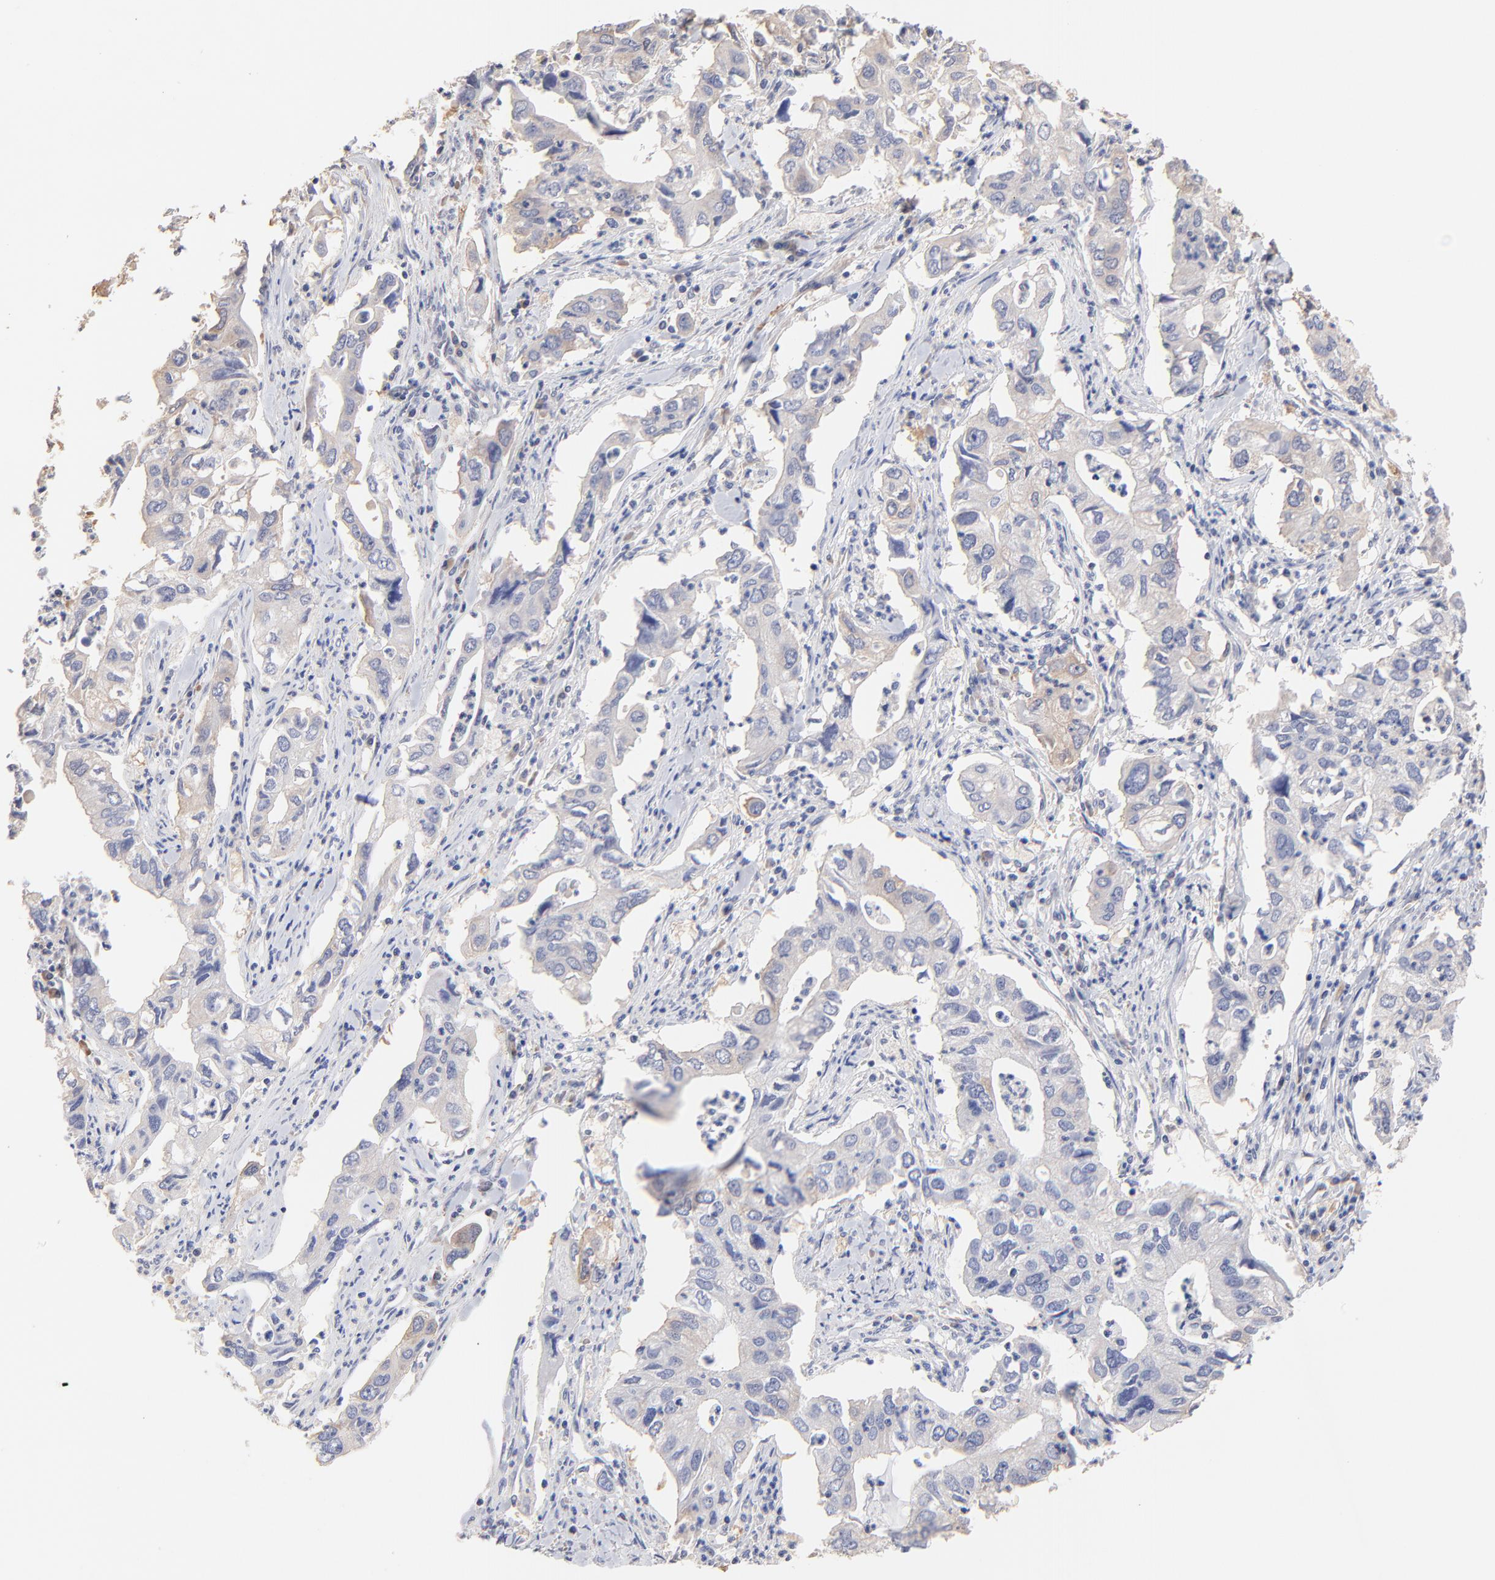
{"staining": {"intensity": "weak", "quantity": ">75%", "location": "cytoplasmic/membranous"}, "tissue": "lung cancer", "cell_type": "Tumor cells", "image_type": "cancer", "snomed": [{"axis": "morphology", "description": "Adenocarcinoma, NOS"}, {"axis": "topography", "description": "Lung"}], "caption": "This image demonstrates immunohistochemistry (IHC) staining of lung adenocarcinoma, with low weak cytoplasmic/membranous positivity in about >75% of tumor cells.", "gene": "TWNK", "patient": {"sex": "male", "age": 48}}